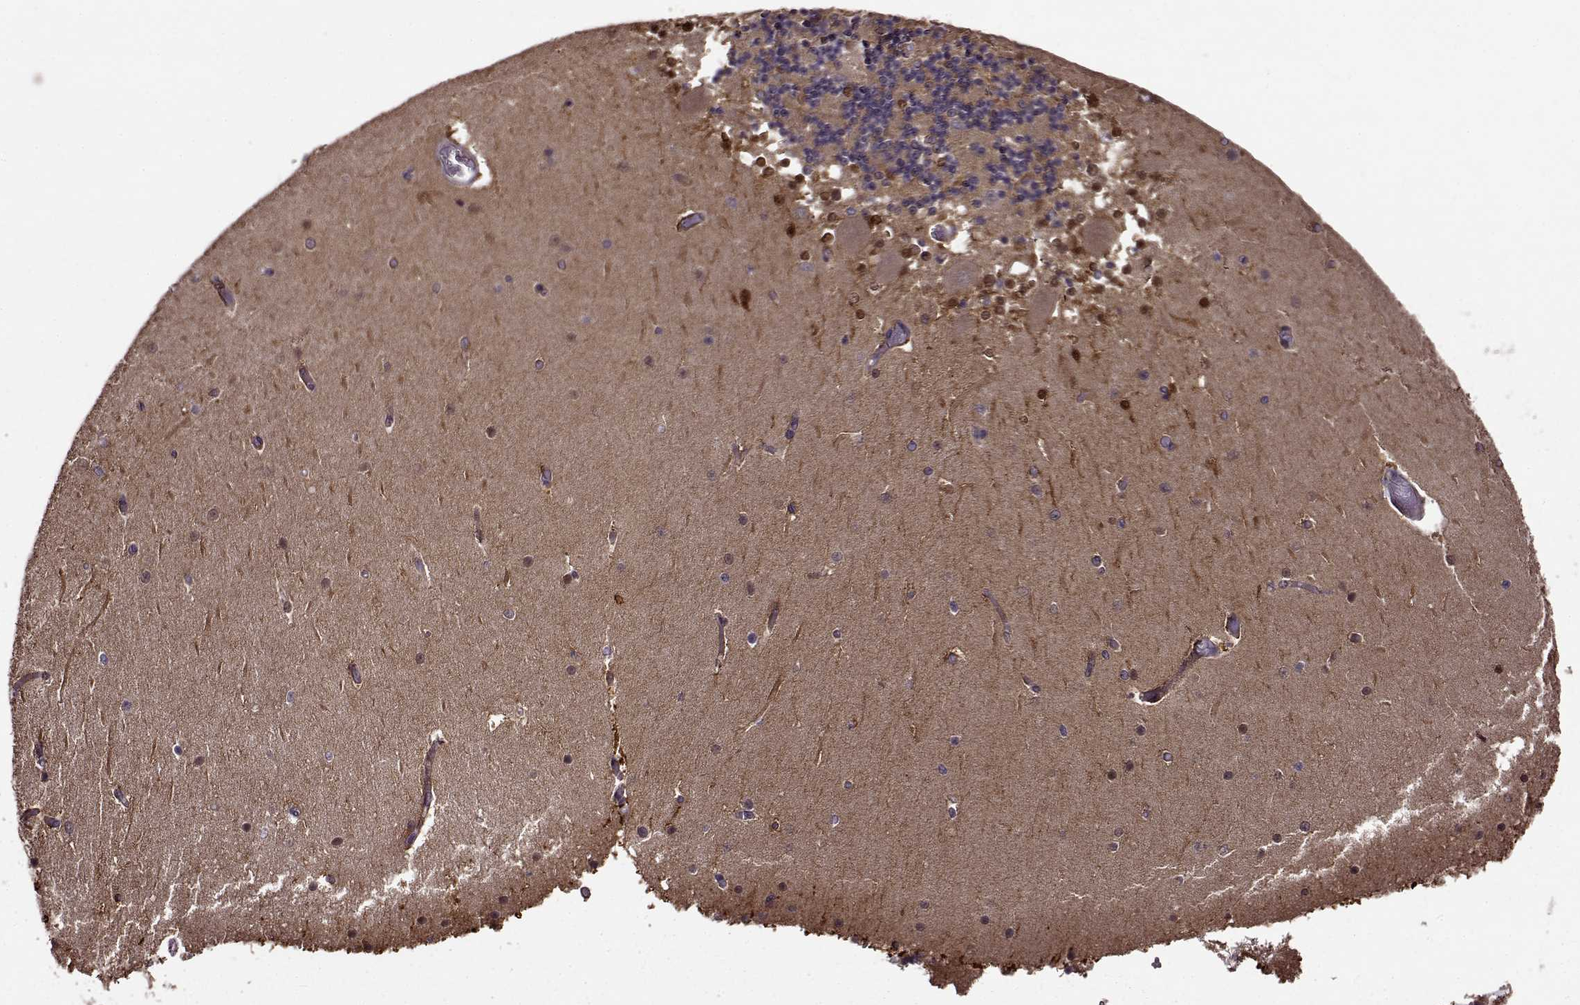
{"staining": {"intensity": "strong", "quantity": "<25%", "location": "cytoplasmic/membranous"}, "tissue": "cerebellum", "cell_type": "Cells in granular layer", "image_type": "normal", "snomed": [{"axis": "morphology", "description": "Normal tissue, NOS"}, {"axis": "topography", "description": "Cerebellum"}], "caption": "Brown immunohistochemical staining in unremarkable human cerebellum displays strong cytoplasmic/membranous positivity in about <25% of cells in granular layer. The staining was performed using DAB (3,3'-diaminobenzidine) to visualize the protein expression in brown, while the nuclei were stained in blue with hematoxylin (Magnification: 20x).", "gene": "MAIP1", "patient": {"sex": "female", "age": 28}}